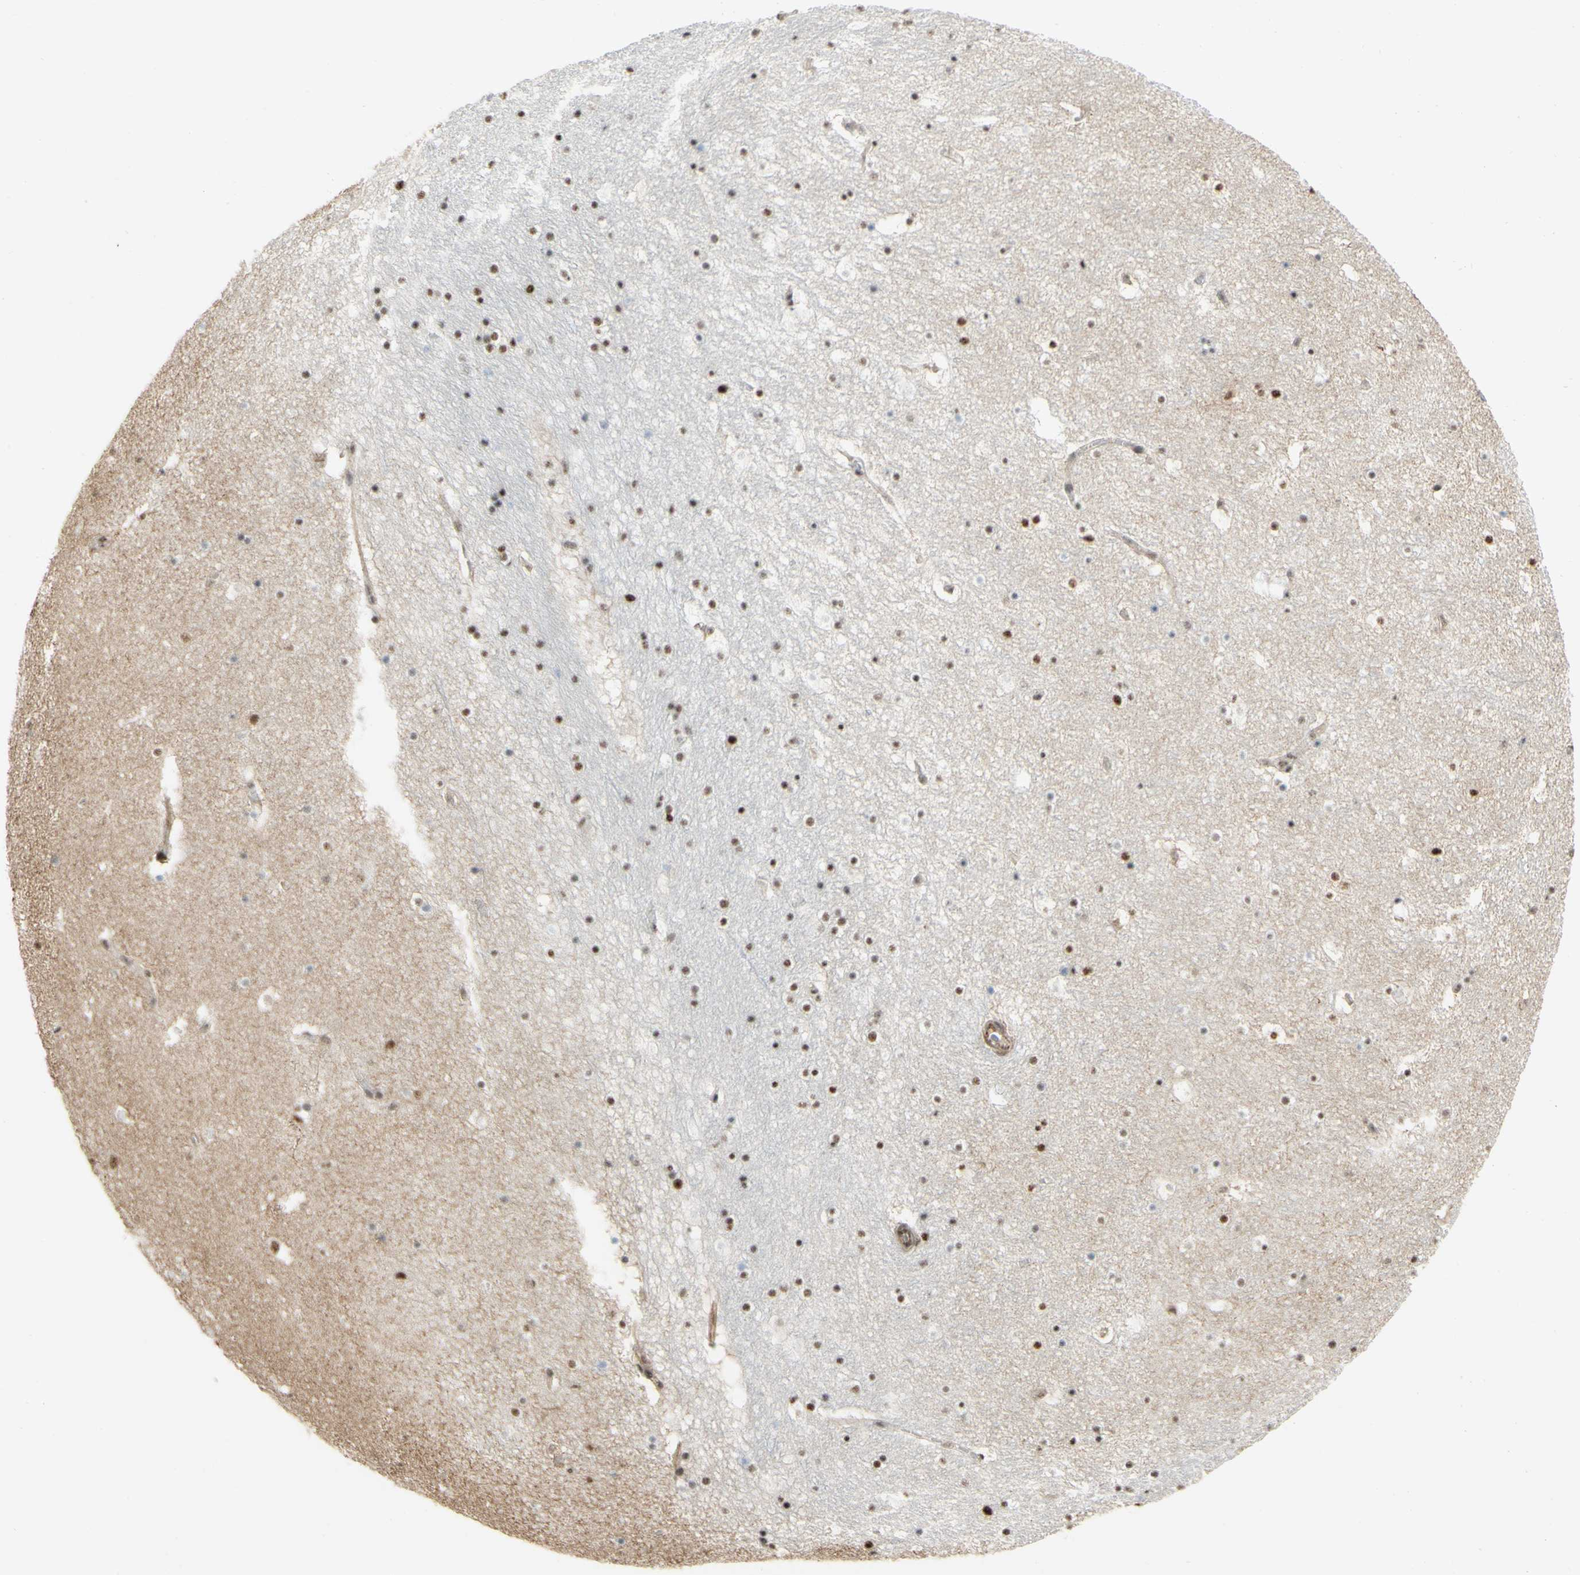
{"staining": {"intensity": "moderate", "quantity": ">75%", "location": "nuclear"}, "tissue": "hippocampus", "cell_type": "Glial cells", "image_type": "normal", "snomed": [{"axis": "morphology", "description": "Normal tissue, NOS"}, {"axis": "topography", "description": "Hippocampus"}], "caption": "Immunohistochemistry (IHC) staining of normal hippocampus, which displays medium levels of moderate nuclear positivity in about >75% of glial cells indicating moderate nuclear protein staining. The staining was performed using DAB (brown) for protein detection and nuclei were counterstained in hematoxylin (blue).", "gene": "SAP18", "patient": {"sex": "male", "age": 45}}